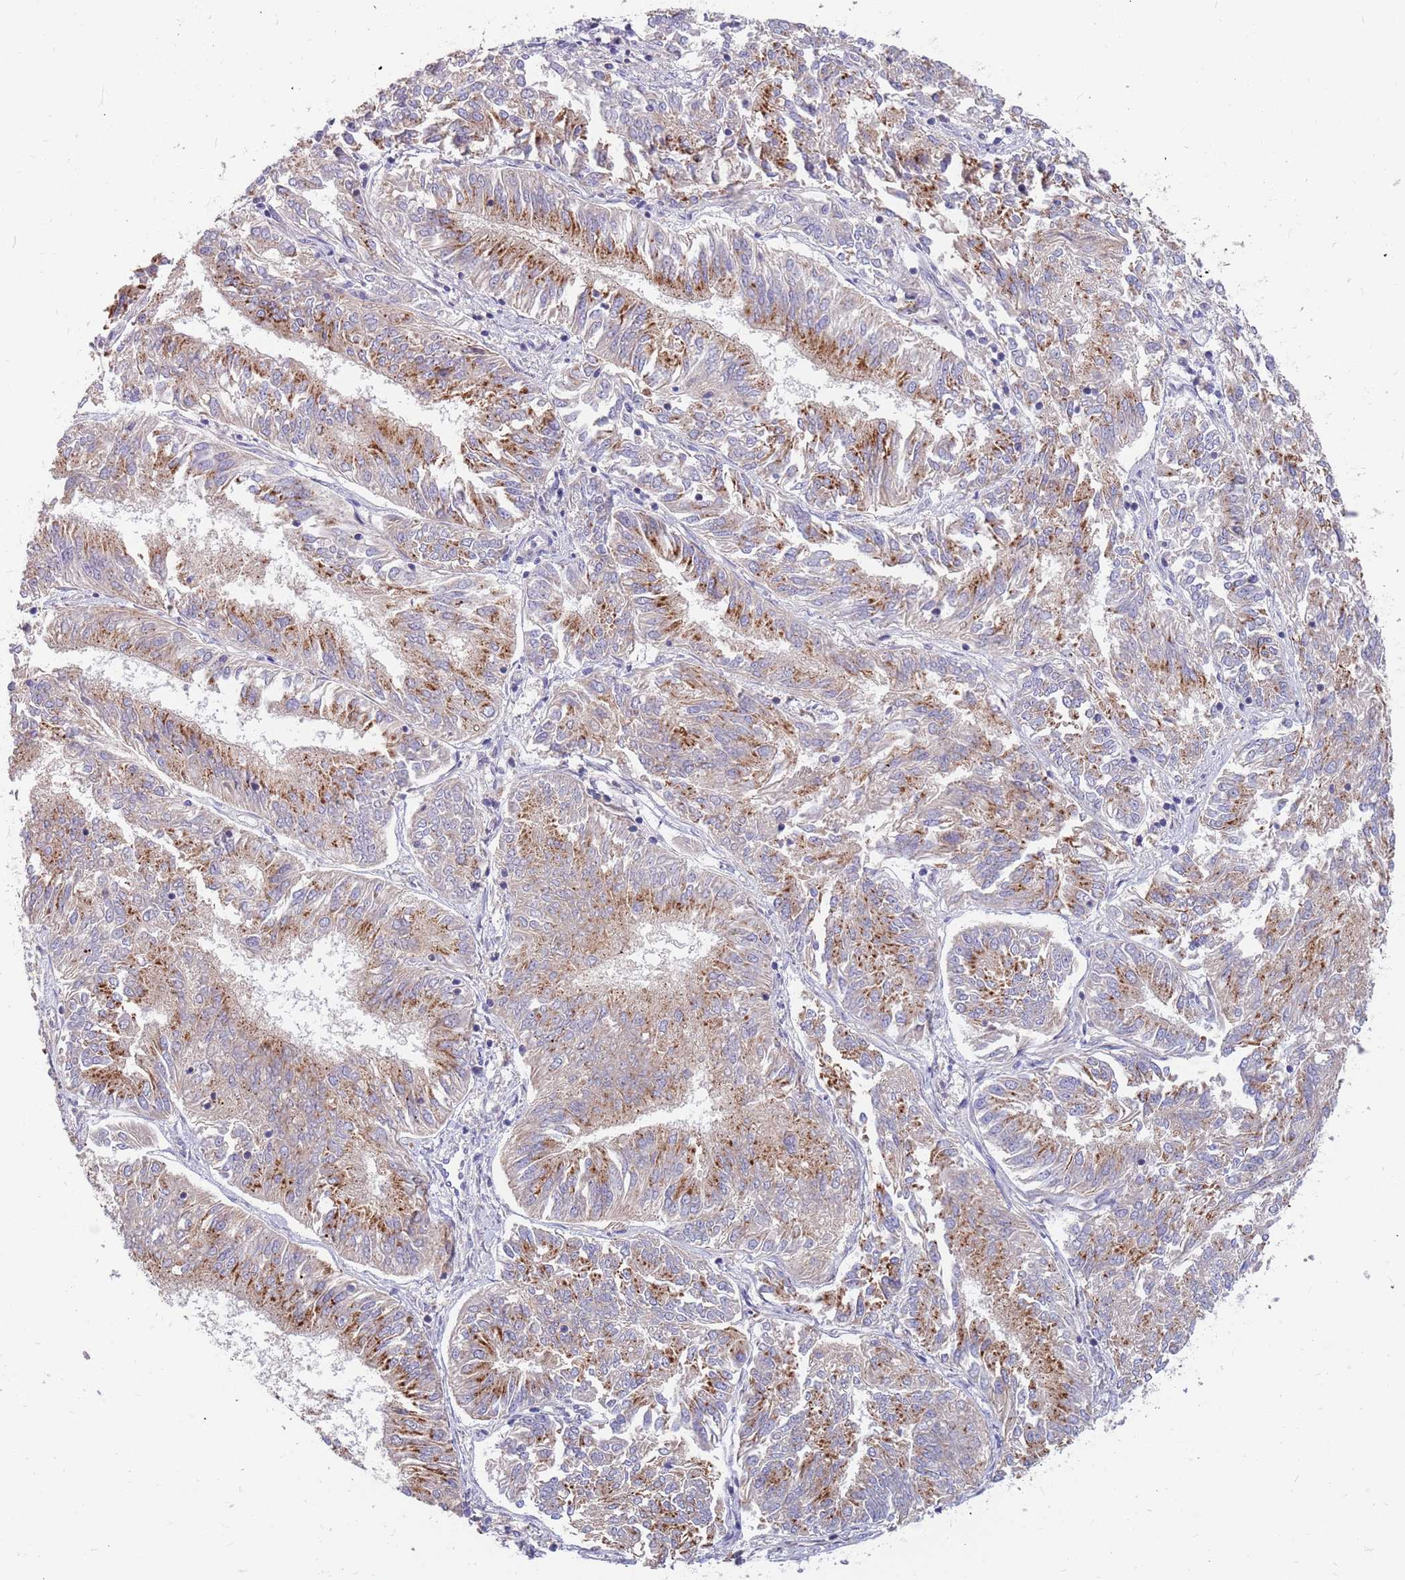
{"staining": {"intensity": "moderate", "quantity": ">75%", "location": "cytoplasmic/membranous"}, "tissue": "endometrial cancer", "cell_type": "Tumor cells", "image_type": "cancer", "snomed": [{"axis": "morphology", "description": "Adenocarcinoma, NOS"}, {"axis": "topography", "description": "Endometrium"}], "caption": "Tumor cells display medium levels of moderate cytoplasmic/membranous positivity in approximately >75% of cells in human endometrial adenocarcinoma. The protein of interest is shown in brown color, while the nuclei are stained blue.", "gene": "BORCS5", "patient": {"sex": "female", "age": 58}}